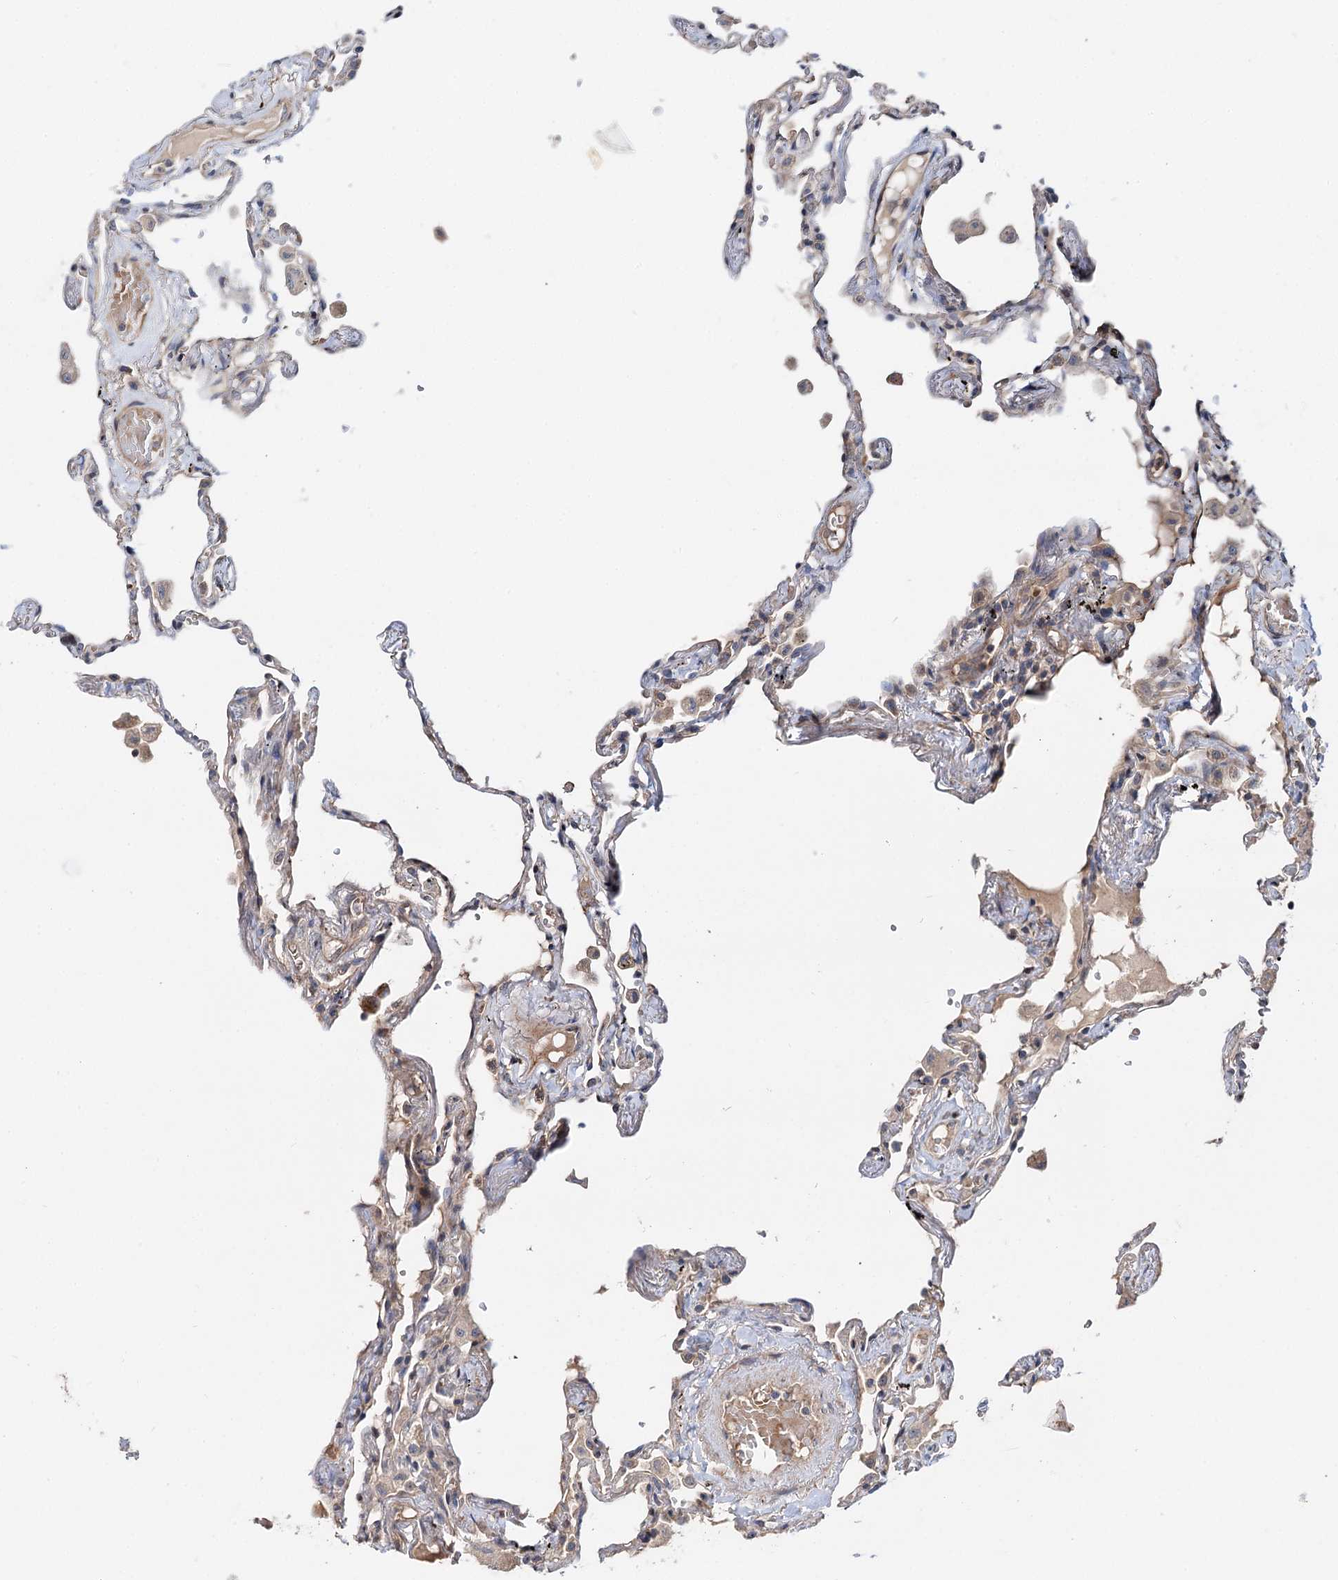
{"staining": {"intensity": "weak", "quantity": "<25%", "location": "cytoplasmic/membranous"}, "tissue": "lung", "cell_type": "Alveolar cells", "image_type": "normal", "snomed": [{"axis": "morphology", "description": "Normal tissue, NOS"}, {"axis": "topography", "description": "Lung"}], "caption": "Lung stained for a protein using IHC exhibits no expression alveolar cells.", "gene": "PTDSS2", "patient": {"sex": "female", "age": 67}}